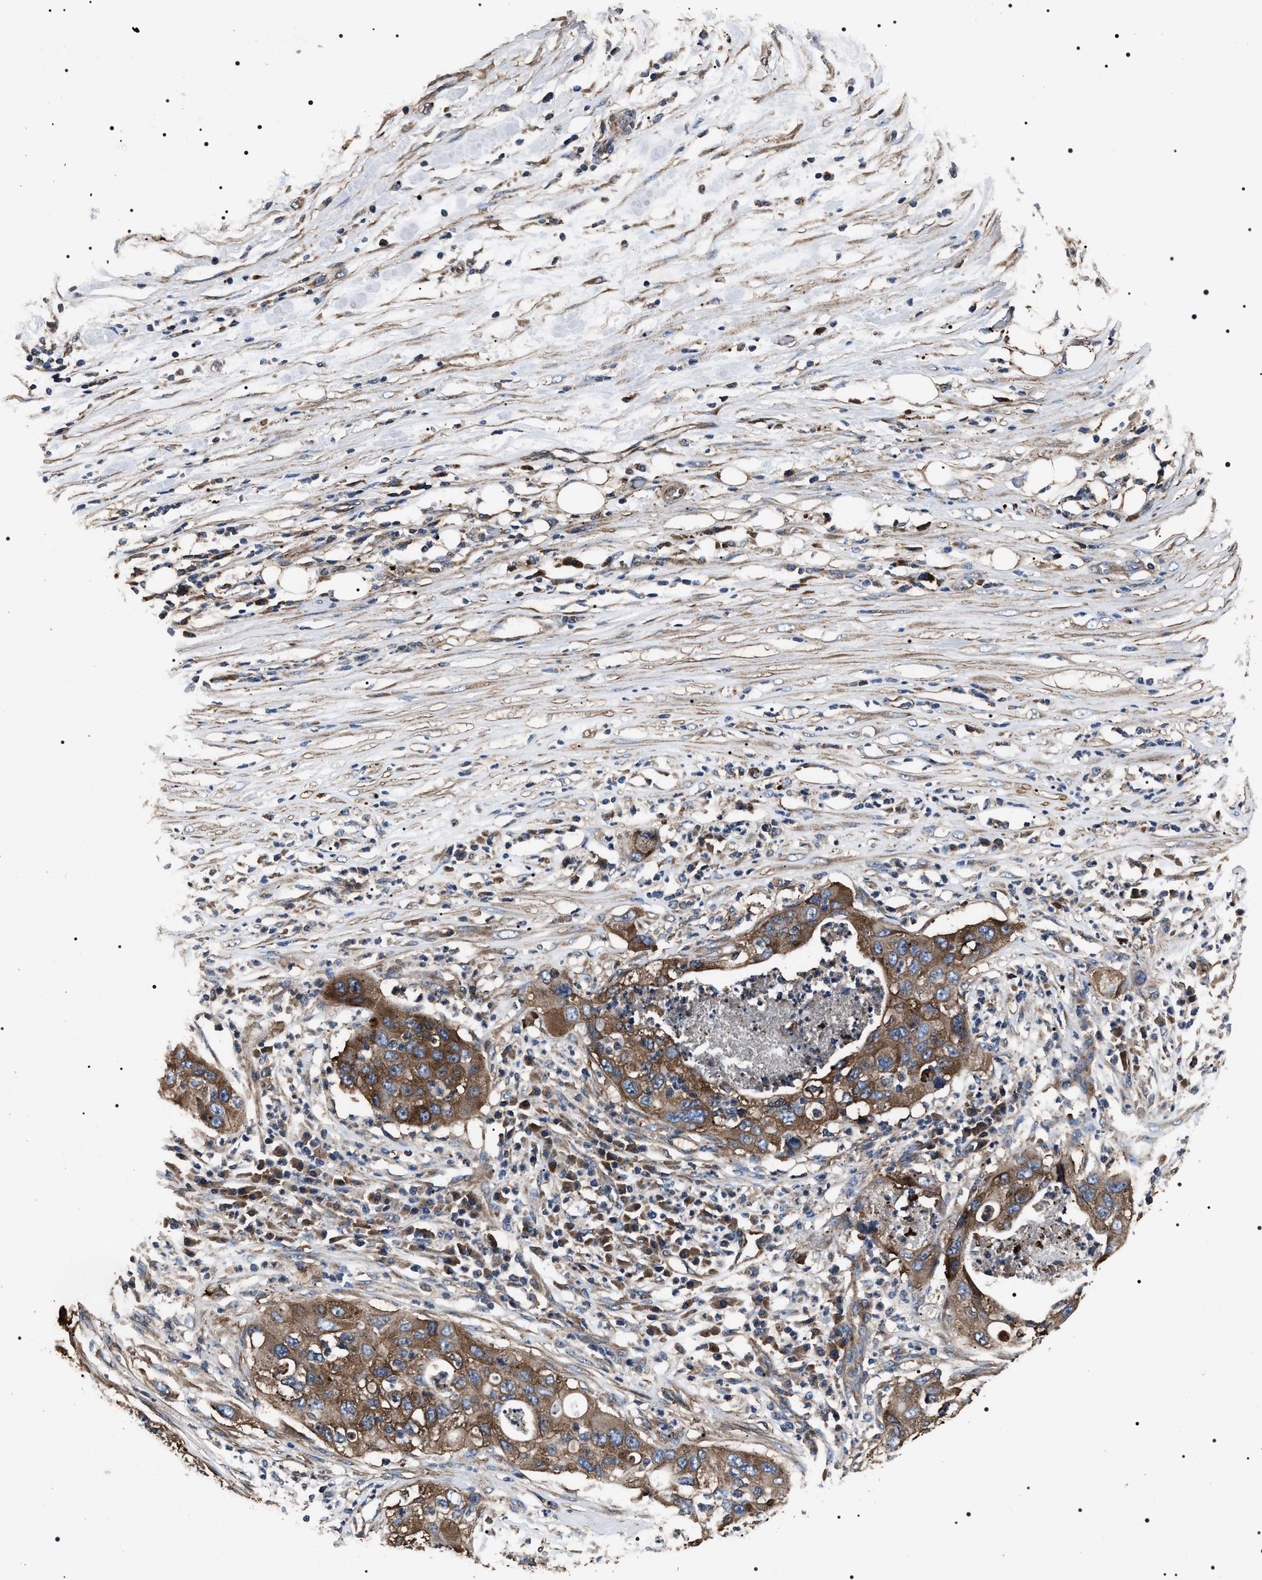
{"staining": {"intensity": "moderate", "quantity": ">75%", "location": "cytoplasmic/membranous"}, "tissue": "pancreatic cancer", "cell_type": "Tumor cells", "image_type": "cancer", "snomed": [{"axis": "morphology", "description": "Adenocarcinoma, NOS"}, {"axis": "topography", "description": "Pancreas"}], "caption": "The immunohistochemical stain labels moderate cytoplasmic/membranous expression in tumor cells of pancreatic cancer (adenocarcinoma) tissue. (DAB IHC, brown staining for protein, blue staining for nuclei).", "gene": "HSCB", "patient": {"sex": "female", "age": 78}}